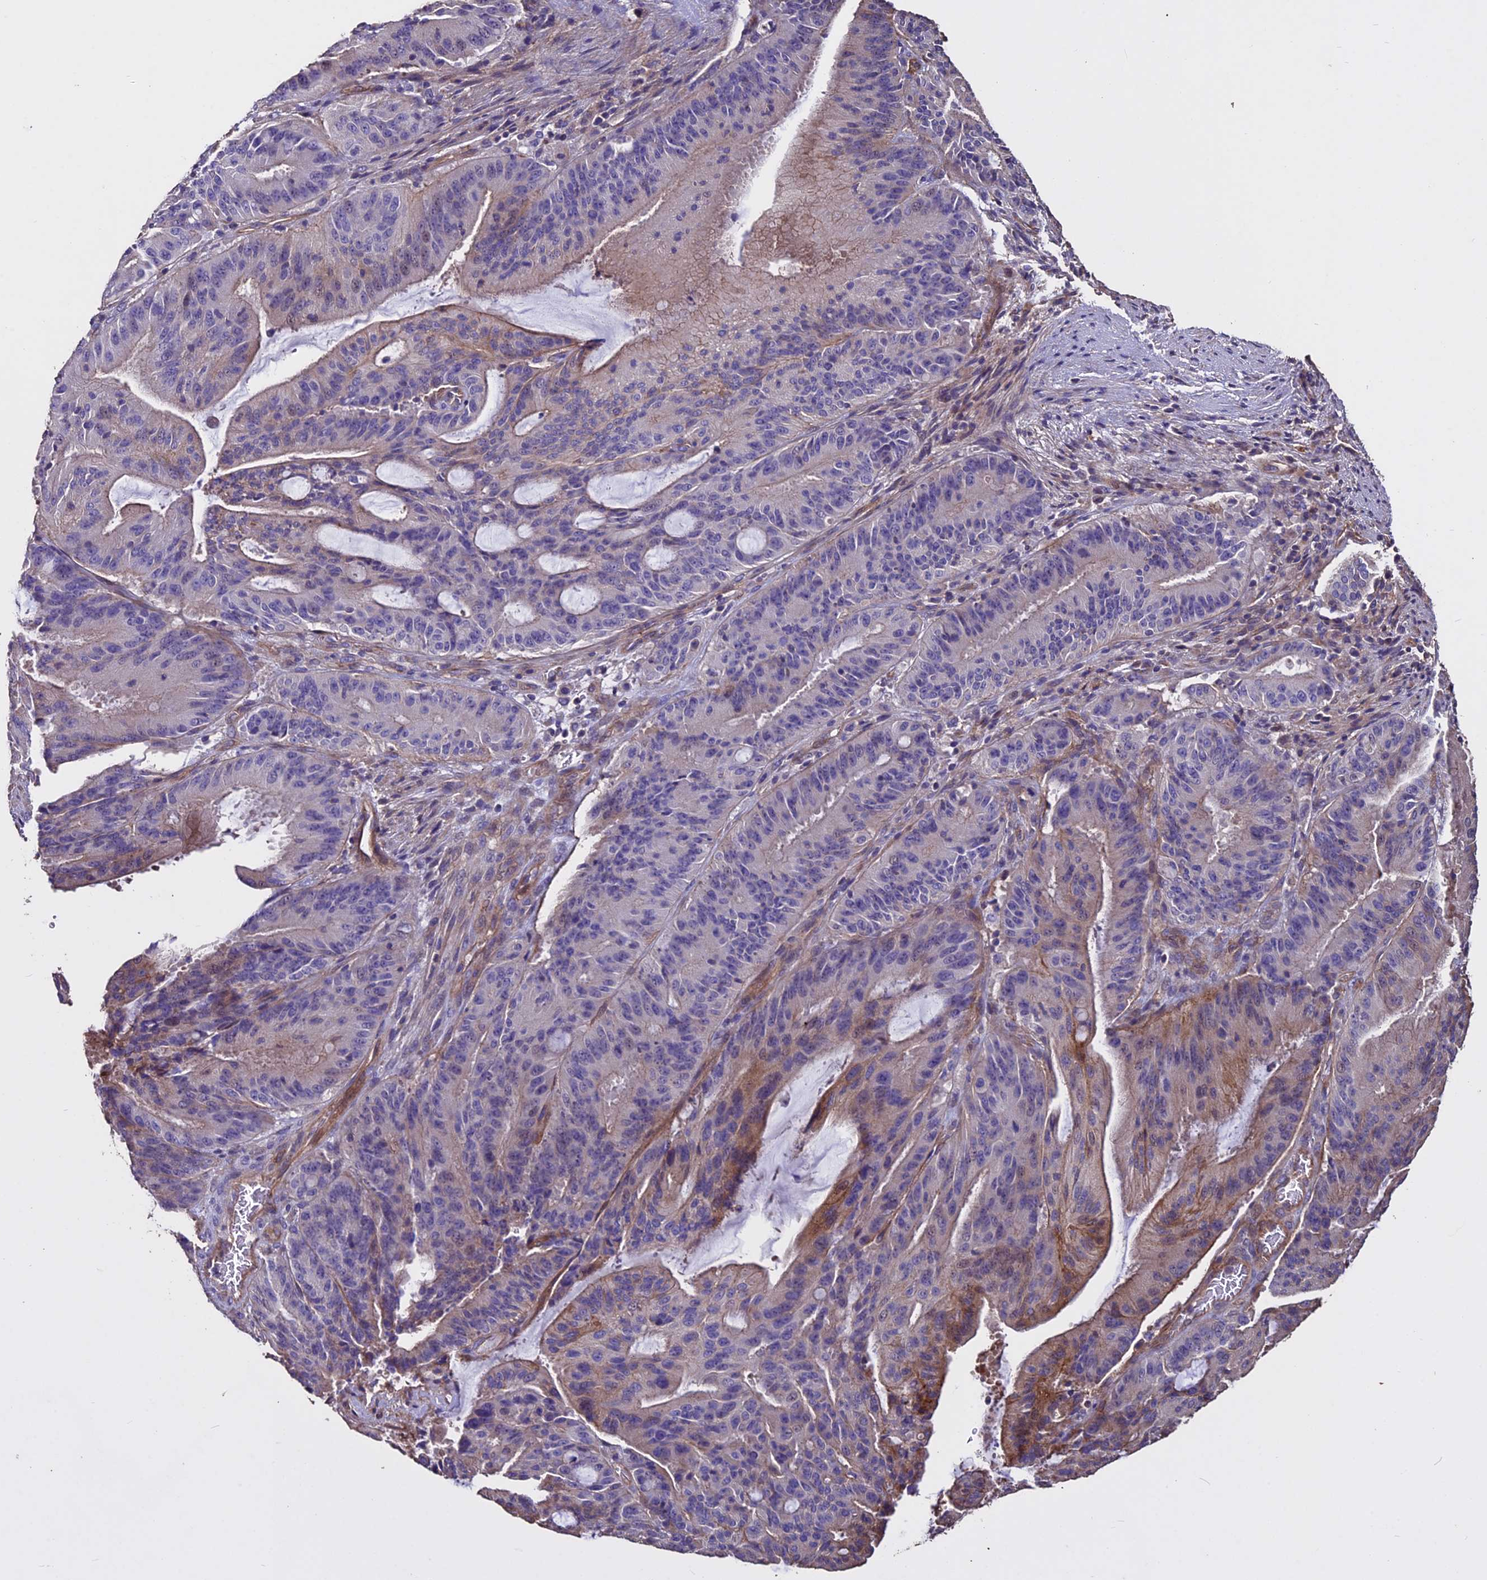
{"staining": {"intensity": "moderate", "quantity": "<25%", "location": "cytoplasmic/membranous"}, "tissue": "liver cancer", "cell_type": "Tumor cells", "image_type": "cancer", "snomed": [{"axis": "morphology", "description": "Normal tissue, NOS"}, {"axis": "morphology", "description": "Cholangiocarcinoma"}, {"axis": "topography", "description": "Liver"}, {"axis": "topography", "description": "Peripheral nerve tissue"}], "caption": "Tumor cells exhibit moderate cytoplasmic/membranous positivity in approximately <25% of cells in liver cholangiocarcinoma.", "gene": "USB1", "patient": {"sex": "female", "age": 73}}